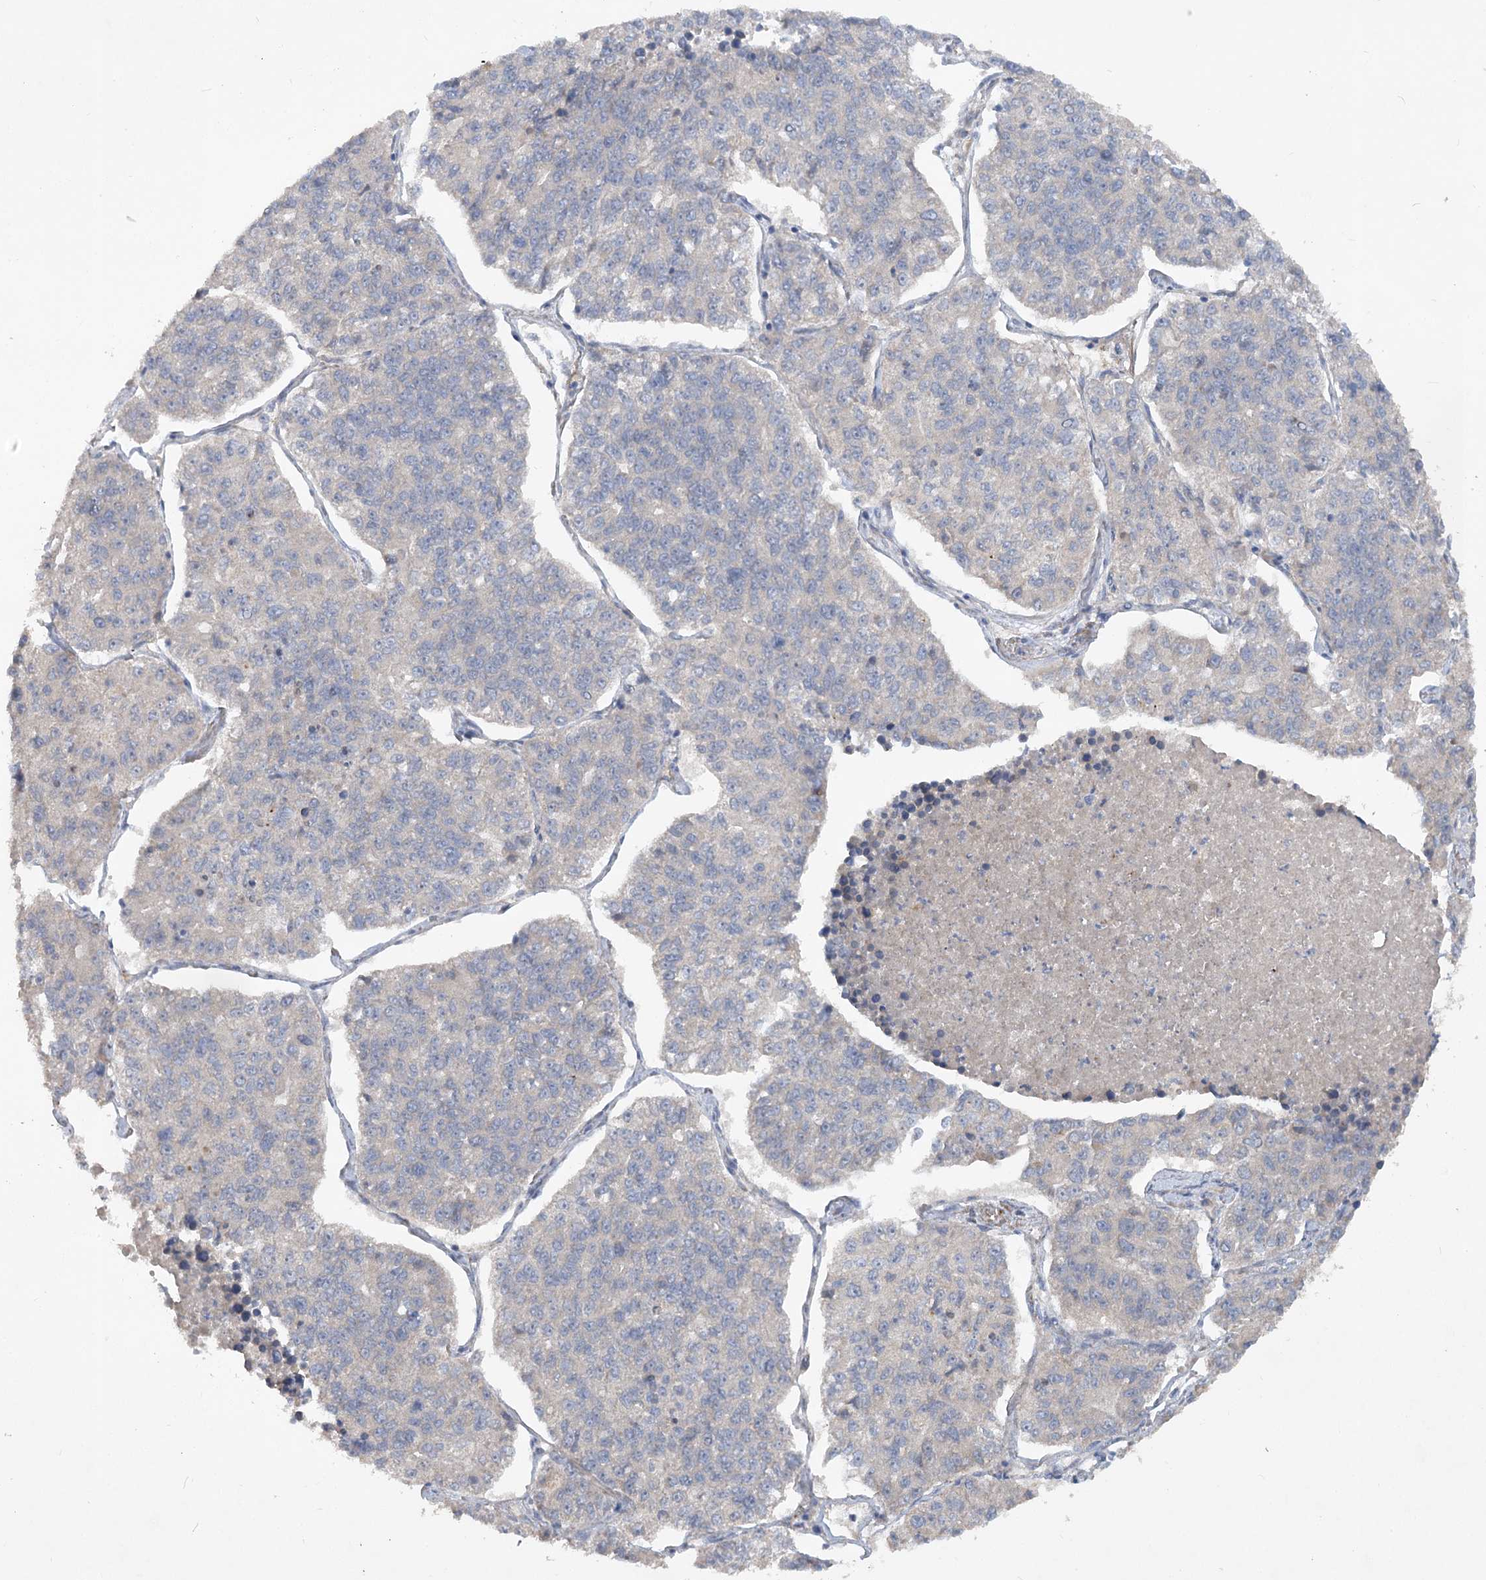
{"staining": {"intensity": "negative", "quantity": "none", "location": "none"}, "tissue": "lung cancer", "cell_type": "Tumor cells", "image_type": "cancer", "snomed": [{"axis": "morphology", "description": "Adenocarcinoma, NOS"}, {"axis": "topography", "description": "Lung"}], "caption": "Immunohistochemical staining of human lung cancer (adenocarcinoma) exhibits no significant expression in tumor cells.", "gene": "RIN2", "patient": {"sex": "male", "age": 49}}